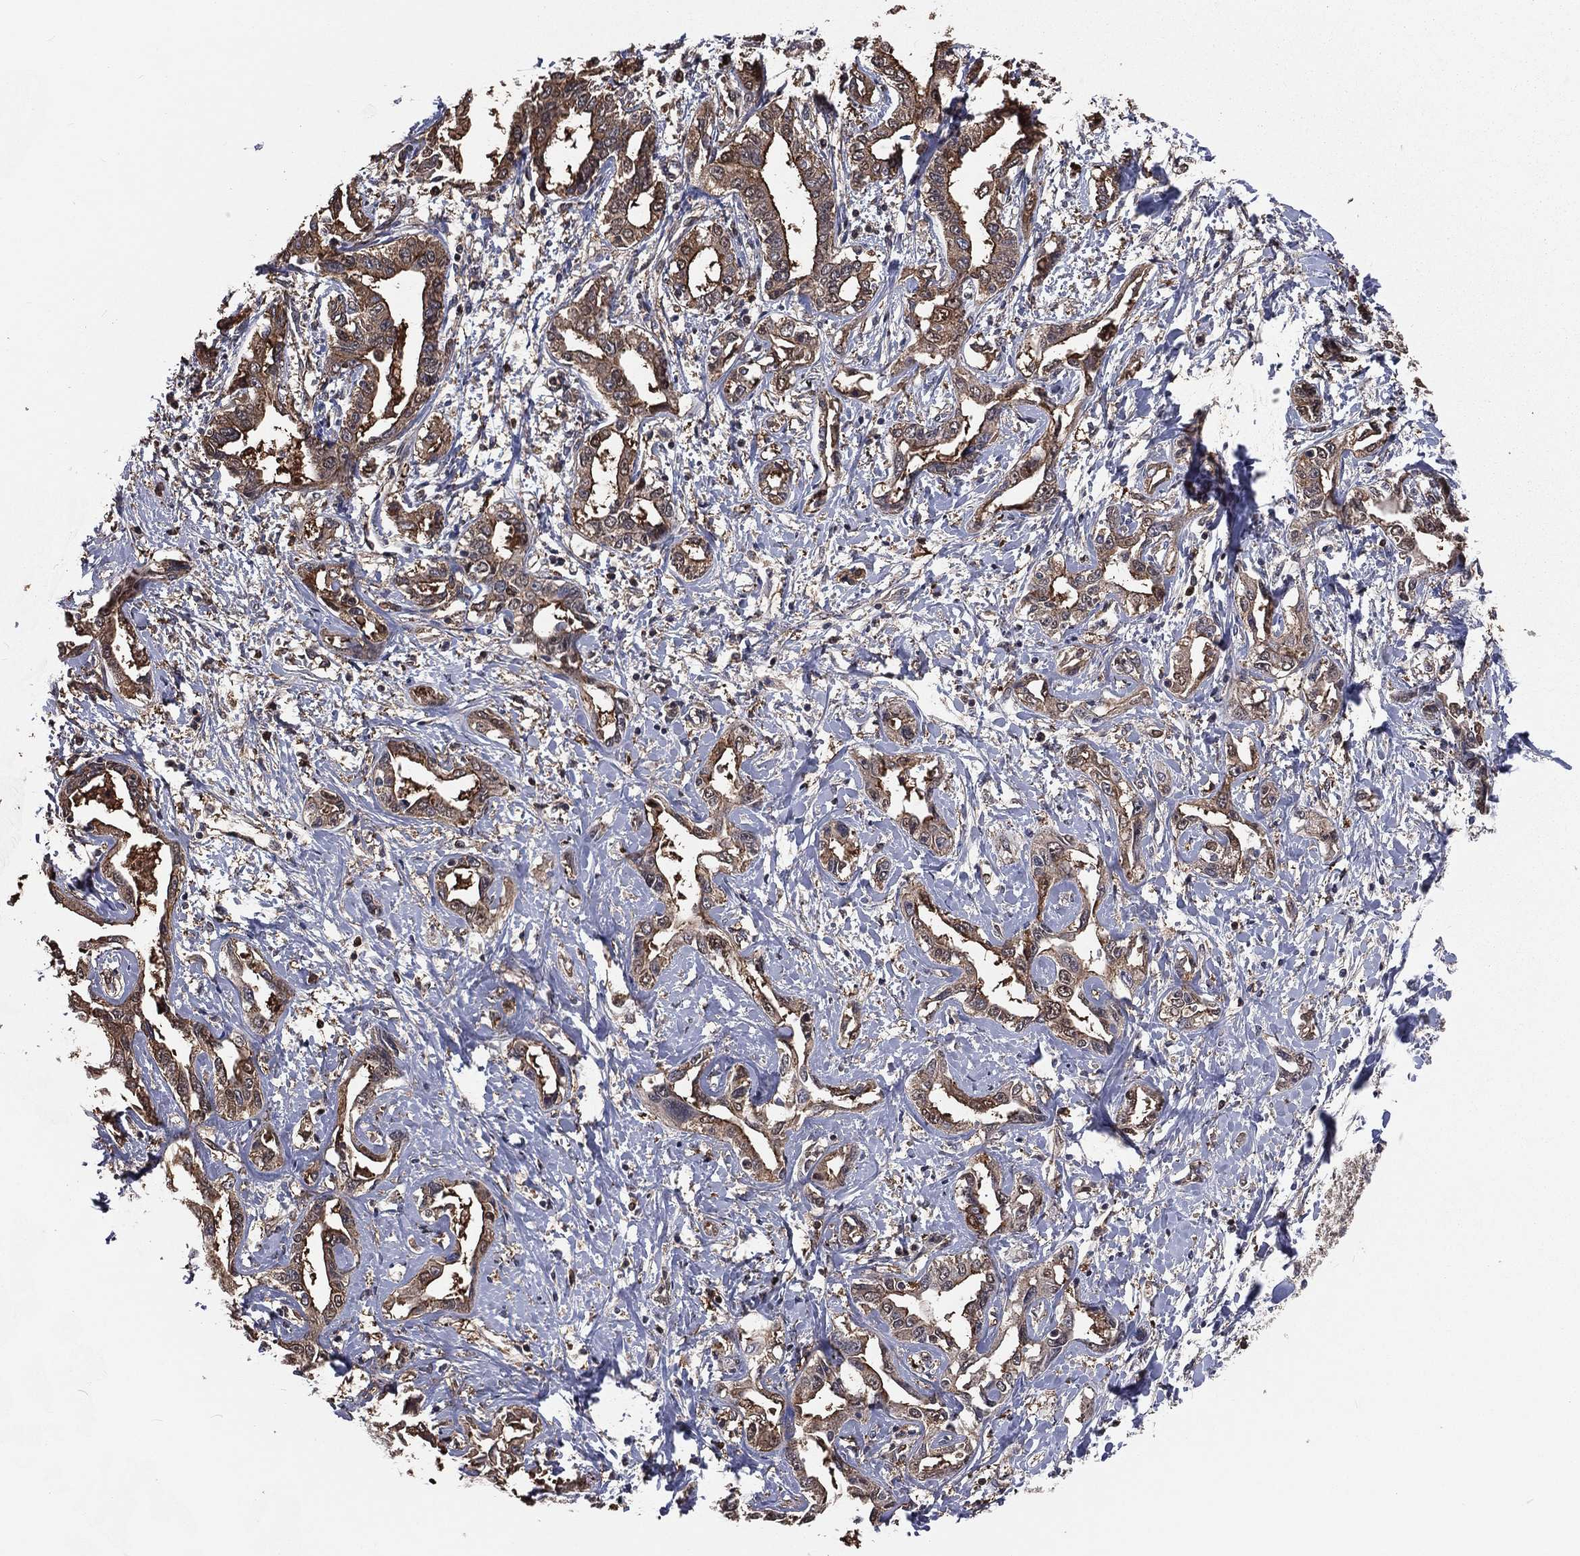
{"staining": {"intensity": "moderate", "quantity": ">75%", "location": "cytoplasmic/membranous"}, "tissue": "liver cancer", "cell_type": "Tumor cells", "image_type": "cancer", "snomed": [{"axis": "morphology", "description": "Cholangiocarcinoma"}, {"axis": "topography", "description": "Liver"}], "caption": "Human liver cancer stained with a brown dye exhibits moderate cytoplasmic/membranous positive expression in approximately >75% of tumor cells.", "gene": "TBC1D2", "patient": {"sex": "male", "age": 59}}